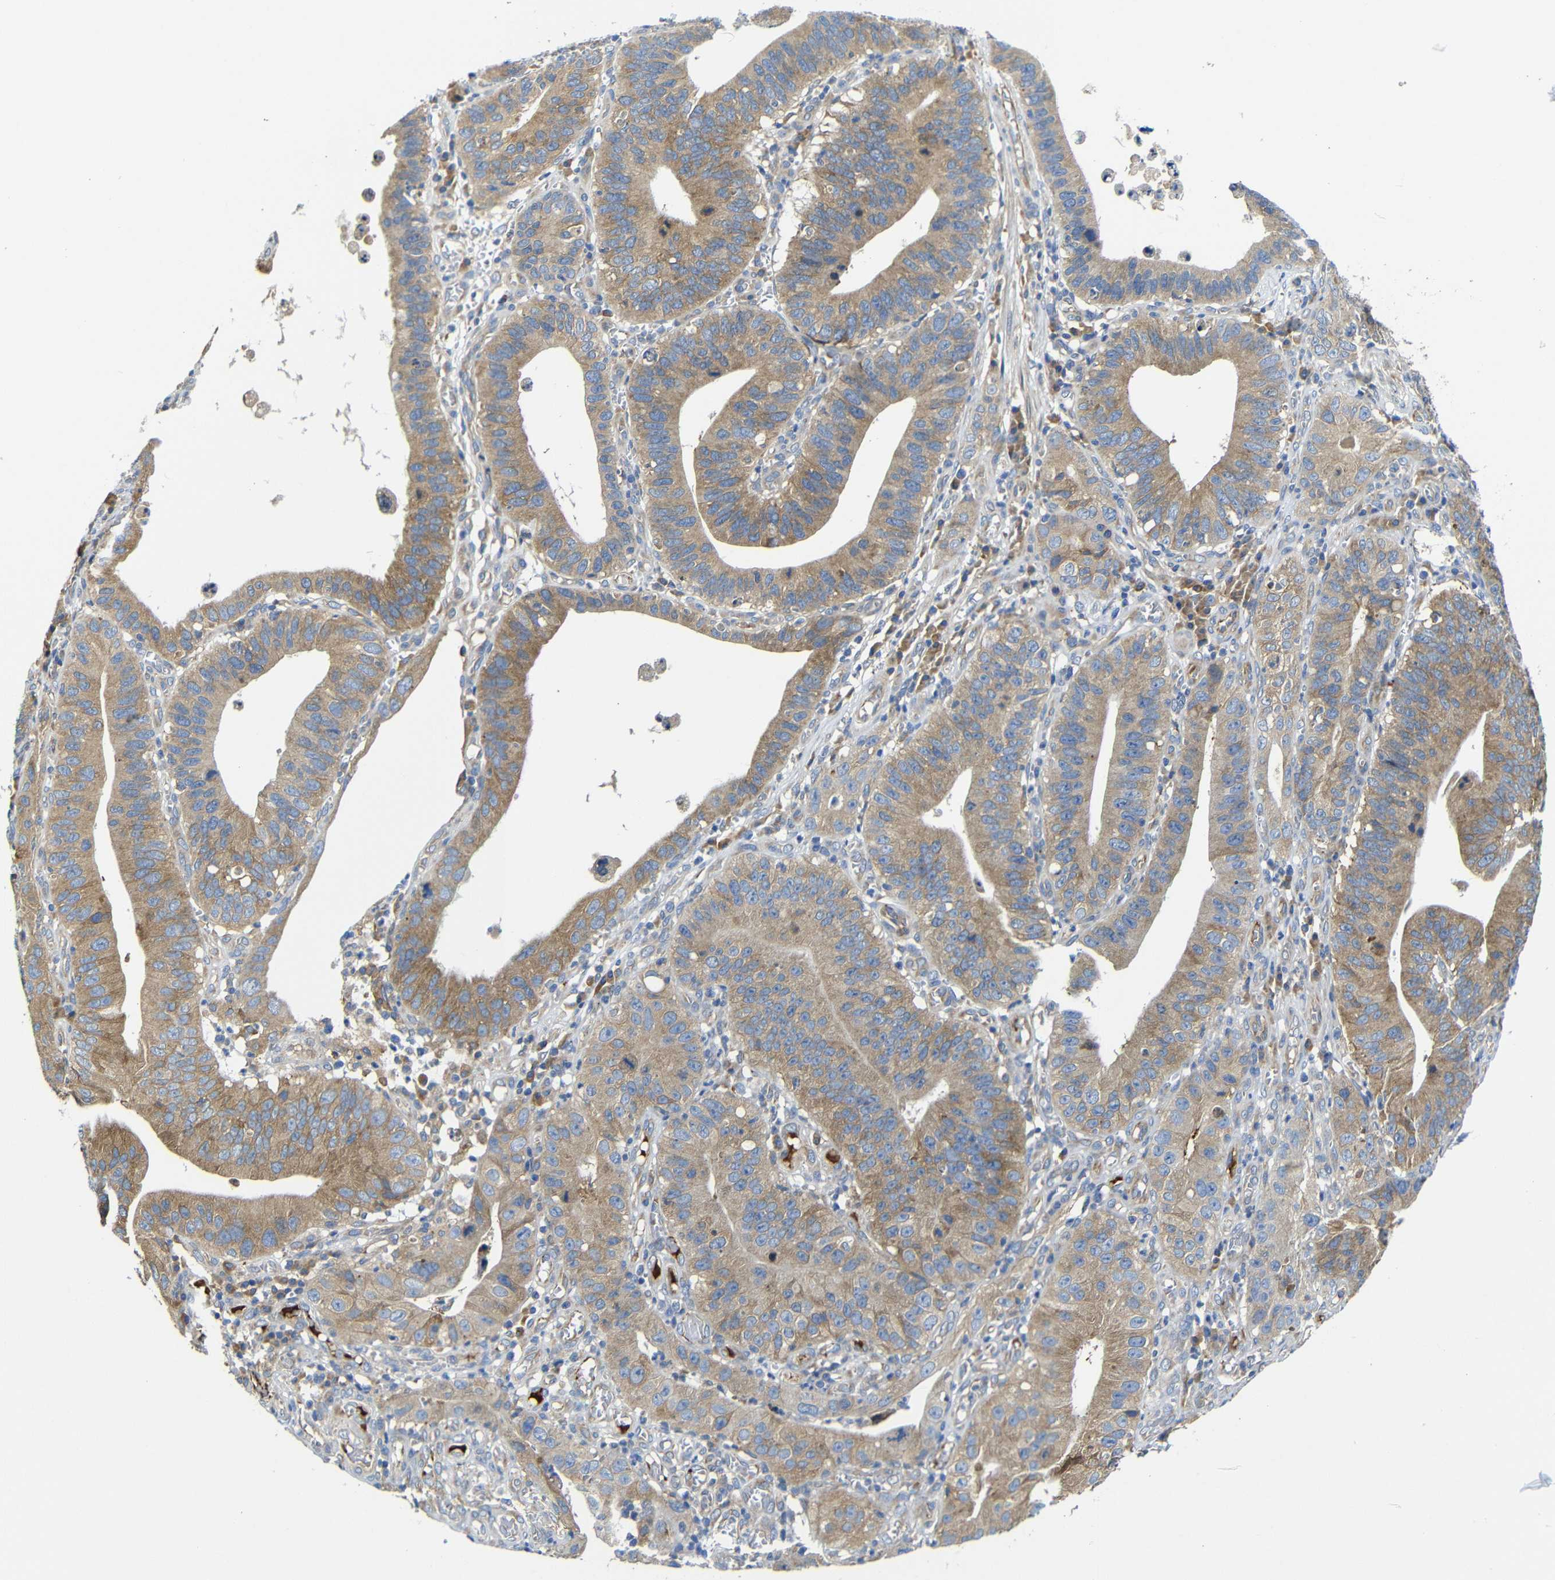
{"staining": {"intensity": "moderate", "quantity": ">75%", "location": "cytoplasmic/membranous"}, "tissue": "stomach cancer", "cell_type": "Tumor cells", "image_type": "cancer", "snomed": [{"axis": "morphology", "description": "Adenocarcinoma, NOS"}, {"axis": "topography", "description": "Stomach"}, {"axis": "topography", "description": "Gastric cardia"}], "caption": "Tumor cells display medium levels of moderate cytoplasmic/membranous expression in about >75% of cells in stomach cancer (adenocarcinoma). The staining was performed using DAB (3,3'-diaminobenzidine) to visualize the protein expression in brown, while the nuclei were stained in blue with hematoxylin (Magnification: 20x).", "gene": "CLCC1", "patient": {"sex": "male", "age": 59}}